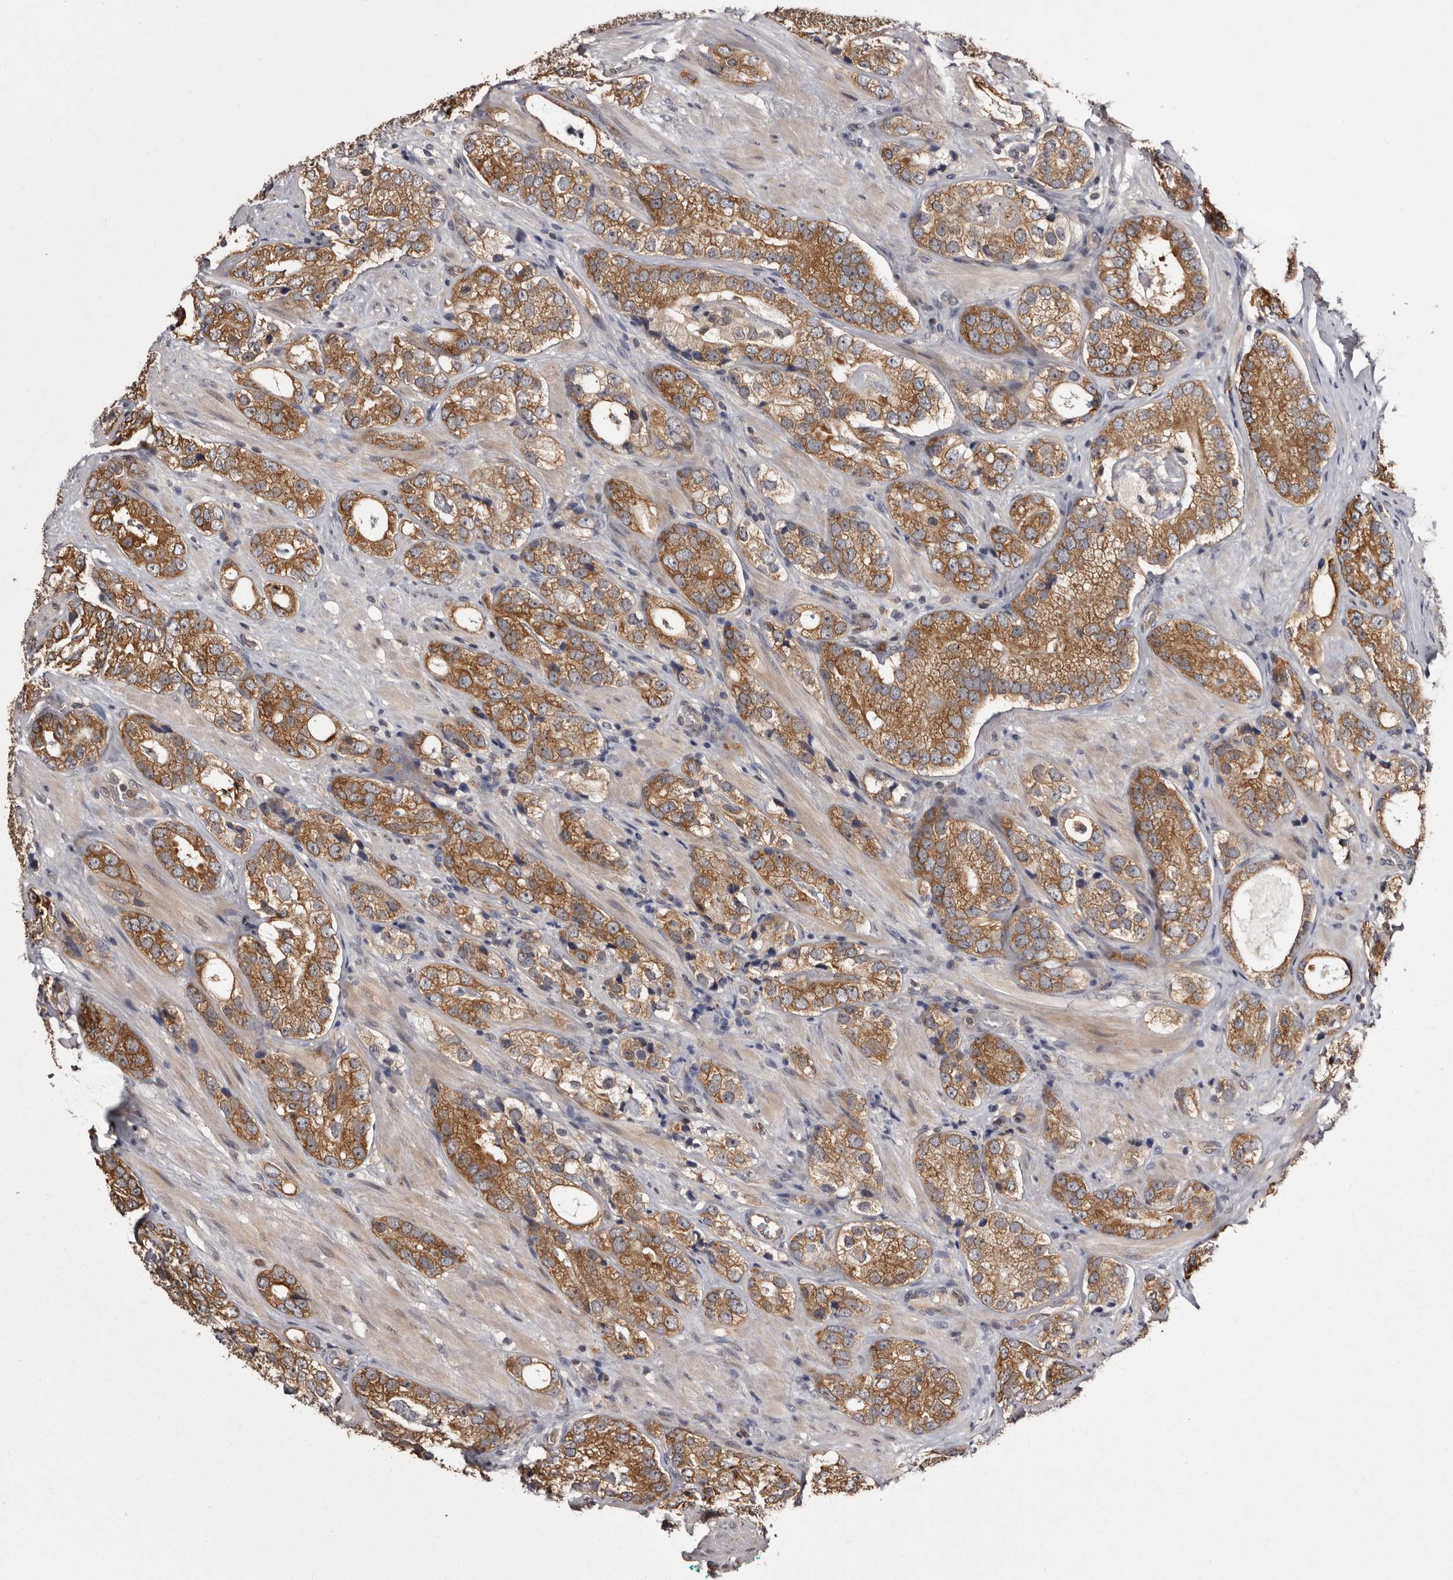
{"staining": {"intensity": "moderate", "quantity": ">75%", "location": "cytoplasmic/membranous"}, "tissue": "prostate cancer", "cell_type": "Tumor cells", "image_type": "cancer", "snomed": [{"axis": "morphology", "description": "Adenocarcinoma, High grade"}, {"axis": "topography", "description": "Prostate"}], "caption": "Protein staining displays moderate cytoplasmic/membranous expression in about >75% of tumor cells in prostate adenocarcinoma (high-grade).", "gene": "DARS1", "patient": {"sex": "male", "age": 56}}